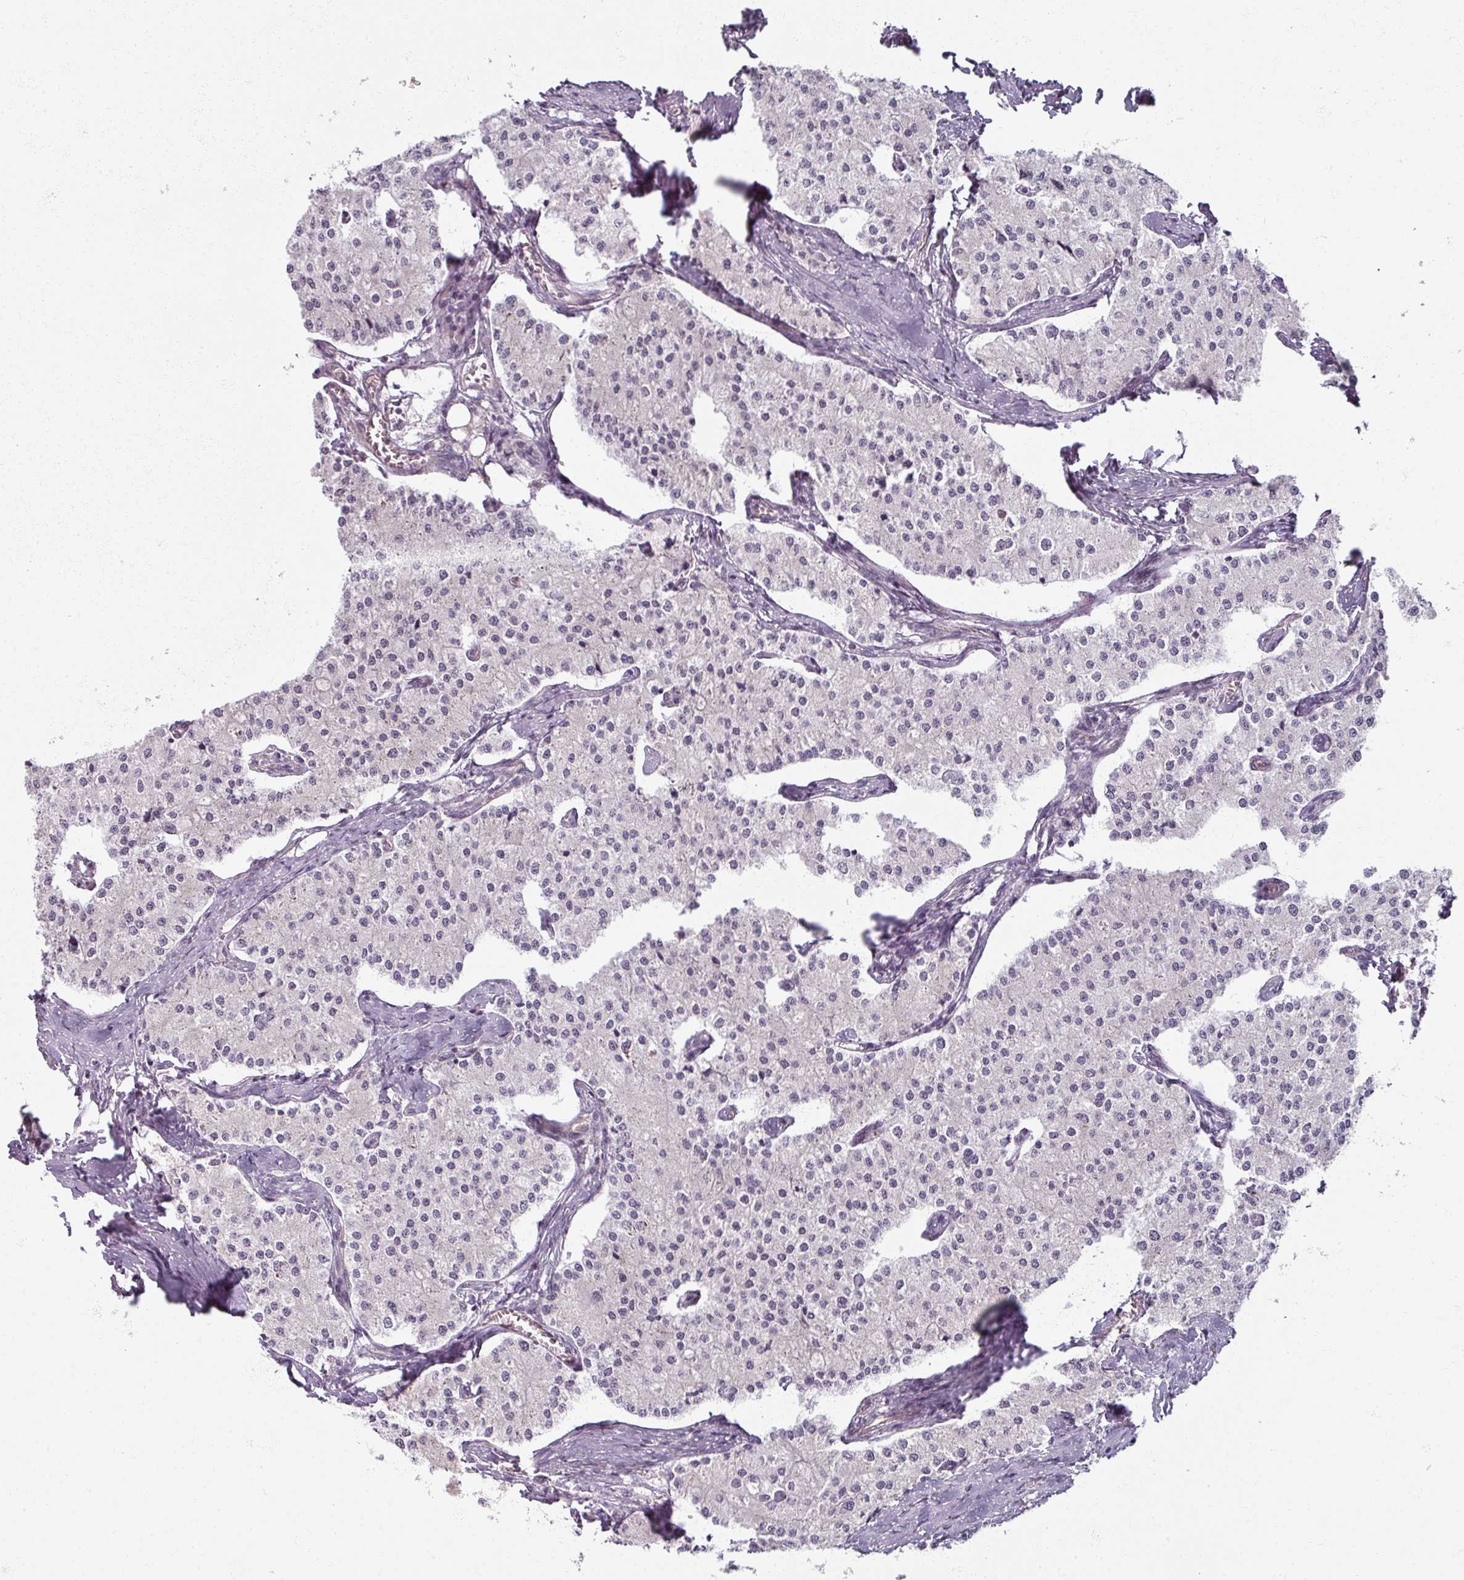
{"staining": {"intensity": "negative", "quantity": "none", "location": "none"}, "tissue": "carcinoid", "cell_type": "Tumor cells", "image_type": "cancer", "snomed": [{"axis": "morphology", "description": "Carcinoid, malignant, NOS"}, {"axis": "topography", "description": "Colon"}], "caption": "DAB immunohistochemical staining of malignant carcinoid demonstrates no significant staining in tumor cells.", "gene": "AGPAT4", "patient": {"sex": "female", "age": 52}}